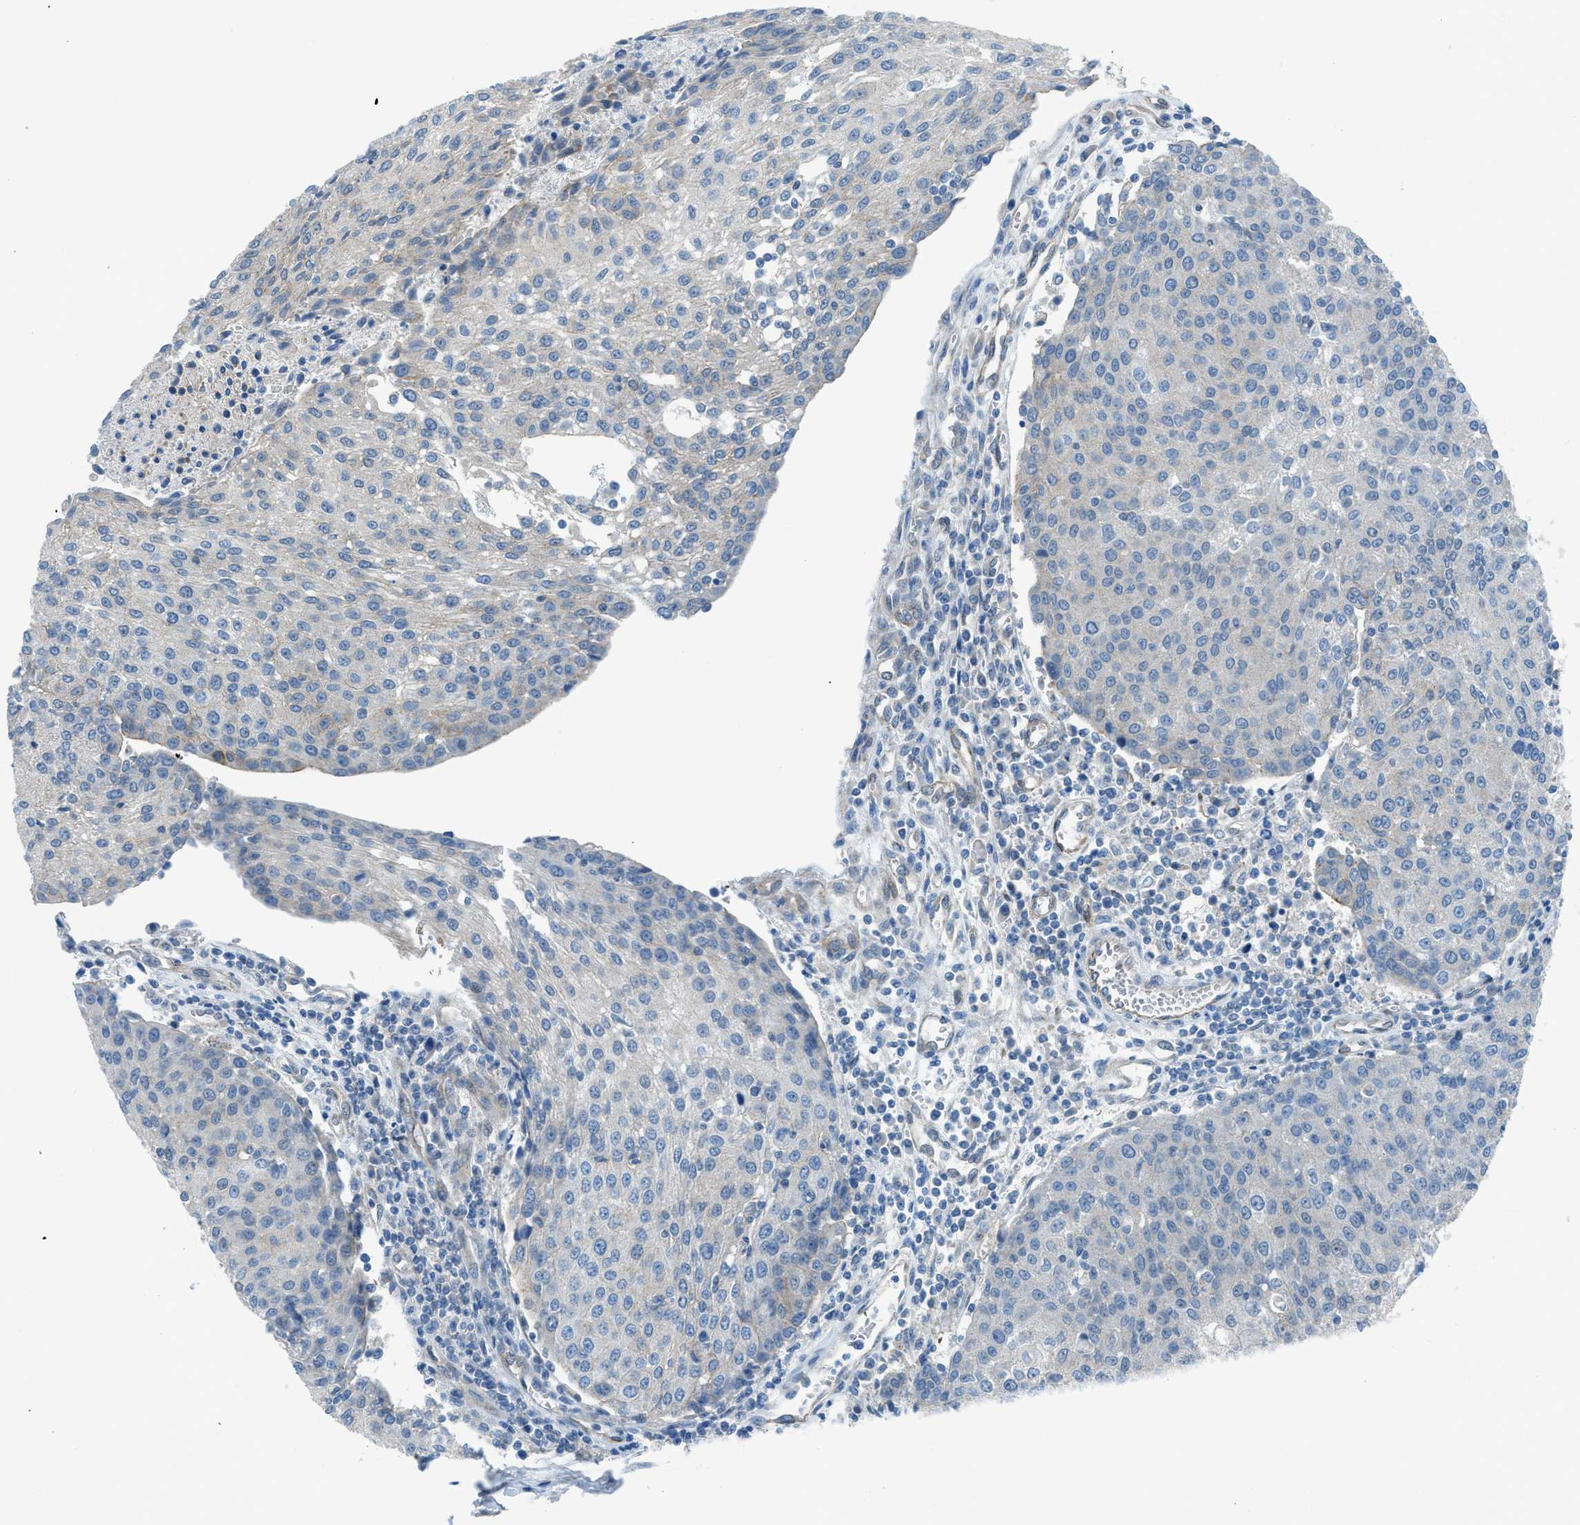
{"staining": {"intensity": "weak", "quantity": "<25%", "location": "cytoplasmic/membranous"}, "tissue": "urothelial cancer", "cell_type": "Tumor cells", "image_type": "cancer", "snomed": [{"axis": "morphology", "description": "Urothelial carcinoma, High grade"}, {"axis": "topography", "description": "Urinary bladder"}], "caption": "Urothelial carcinoma (high-grade) was stained to show a protein in brown. There is no significant expression in tumor cells. (DAB (3,3'-diaminobenzidine) IHC visualized using brightfield microscopy, high magnification).", "gene": "PRKN", "patient": {"sex": "female", "age": 85}}